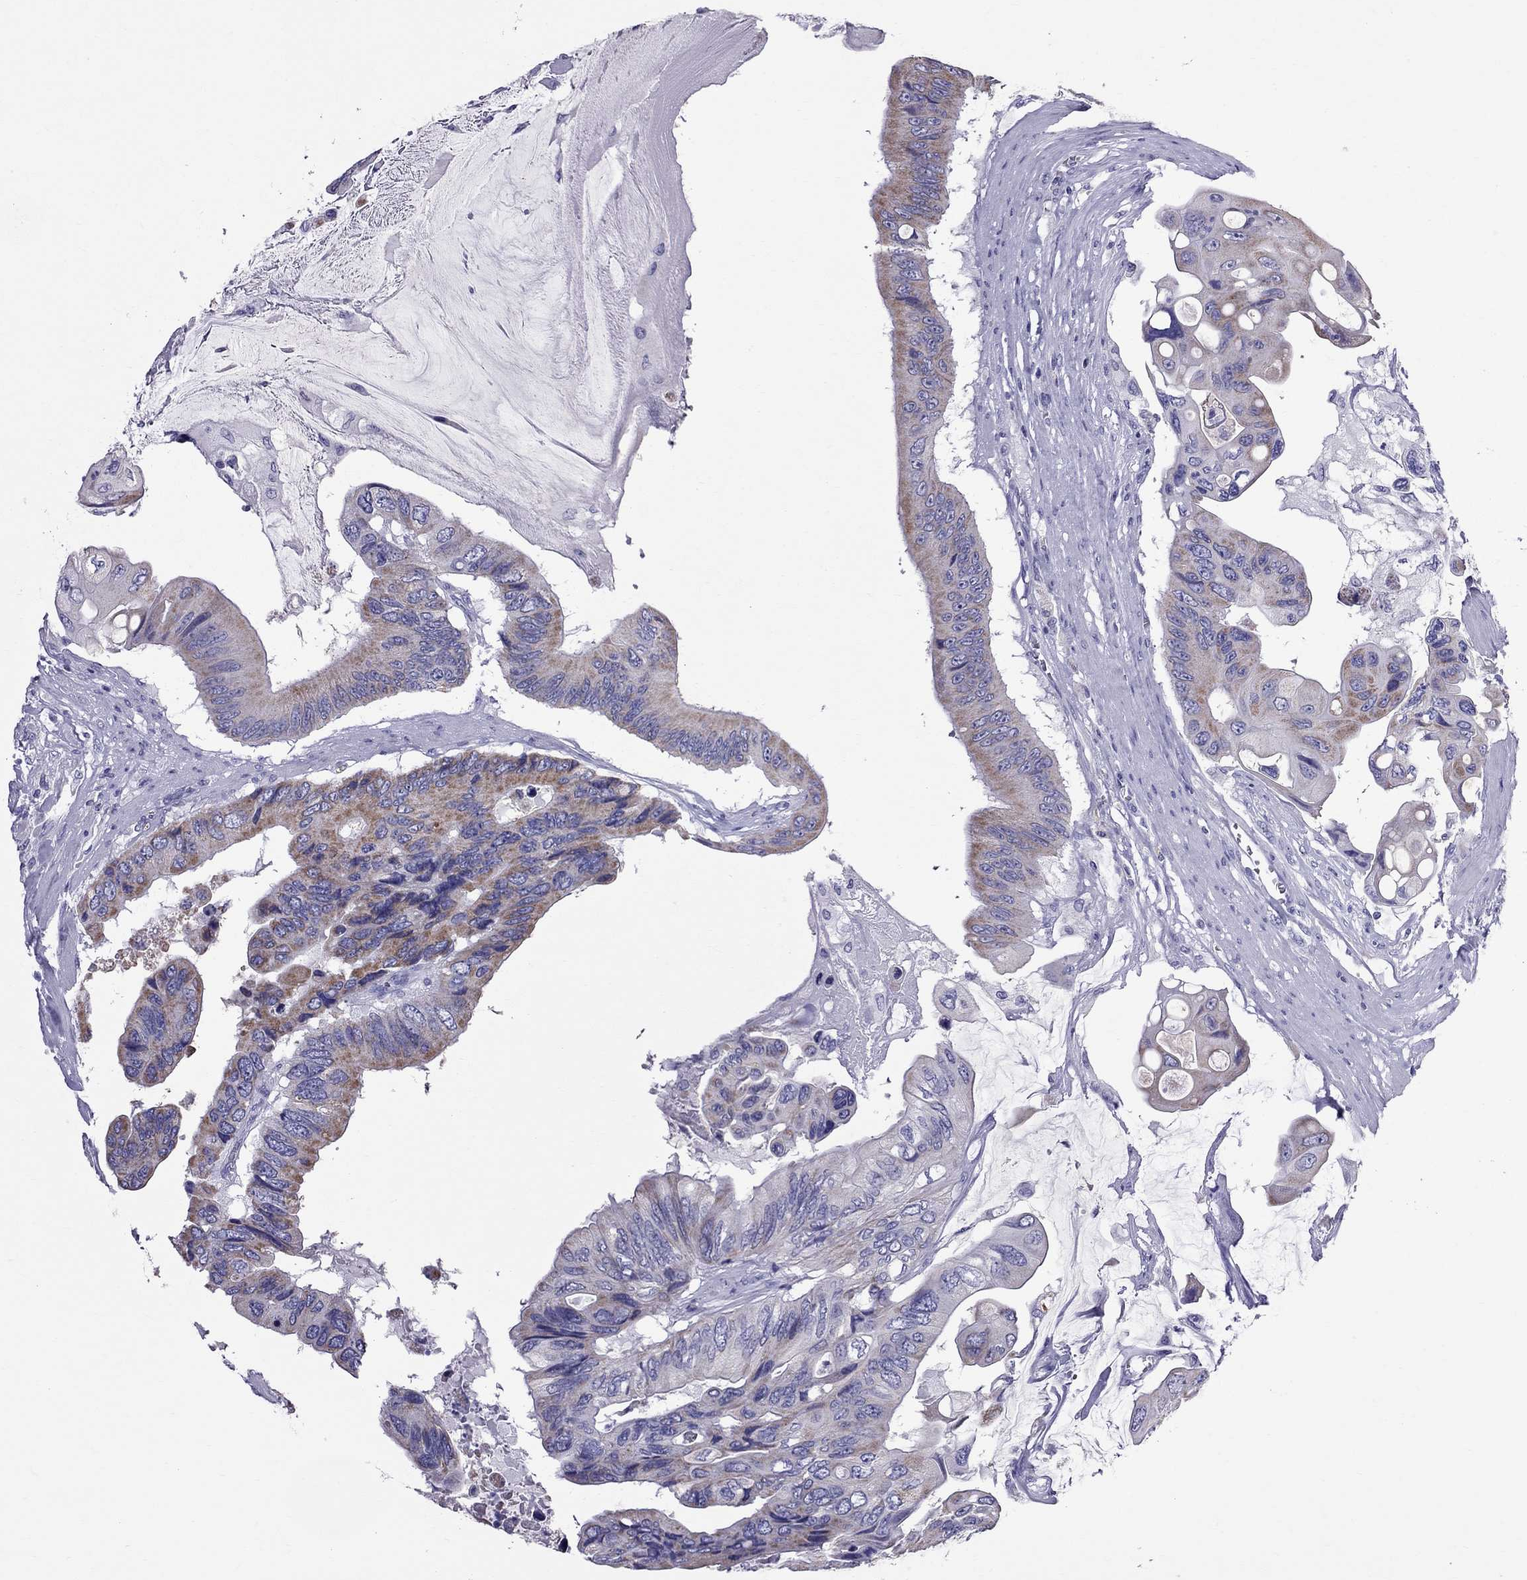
{"staining": {"intensity": "moderate", "quantity": "25%-75%", "location": "cytoplasmic/membranous"}, "tissue": "colorectal cancer", "cell_type": "Tumor cells", "image_type": "cancer", "snomed": [{"axis": "morphology", "description": "Adenocarcinoma, NOS"}, {"axis": "topography", "description": "Rectum"}], "caption": "DAB (3,3'-diaminobenzidine) immunohistochemical staining of human colorectal cancer (adenocarcinoma) demonstrates moderate cytoplasmic/membranous protein staining in about 25%-75% of tumor cells.", "gene": "TTLL13", "patient": {"sex": "male", "age": 63}}